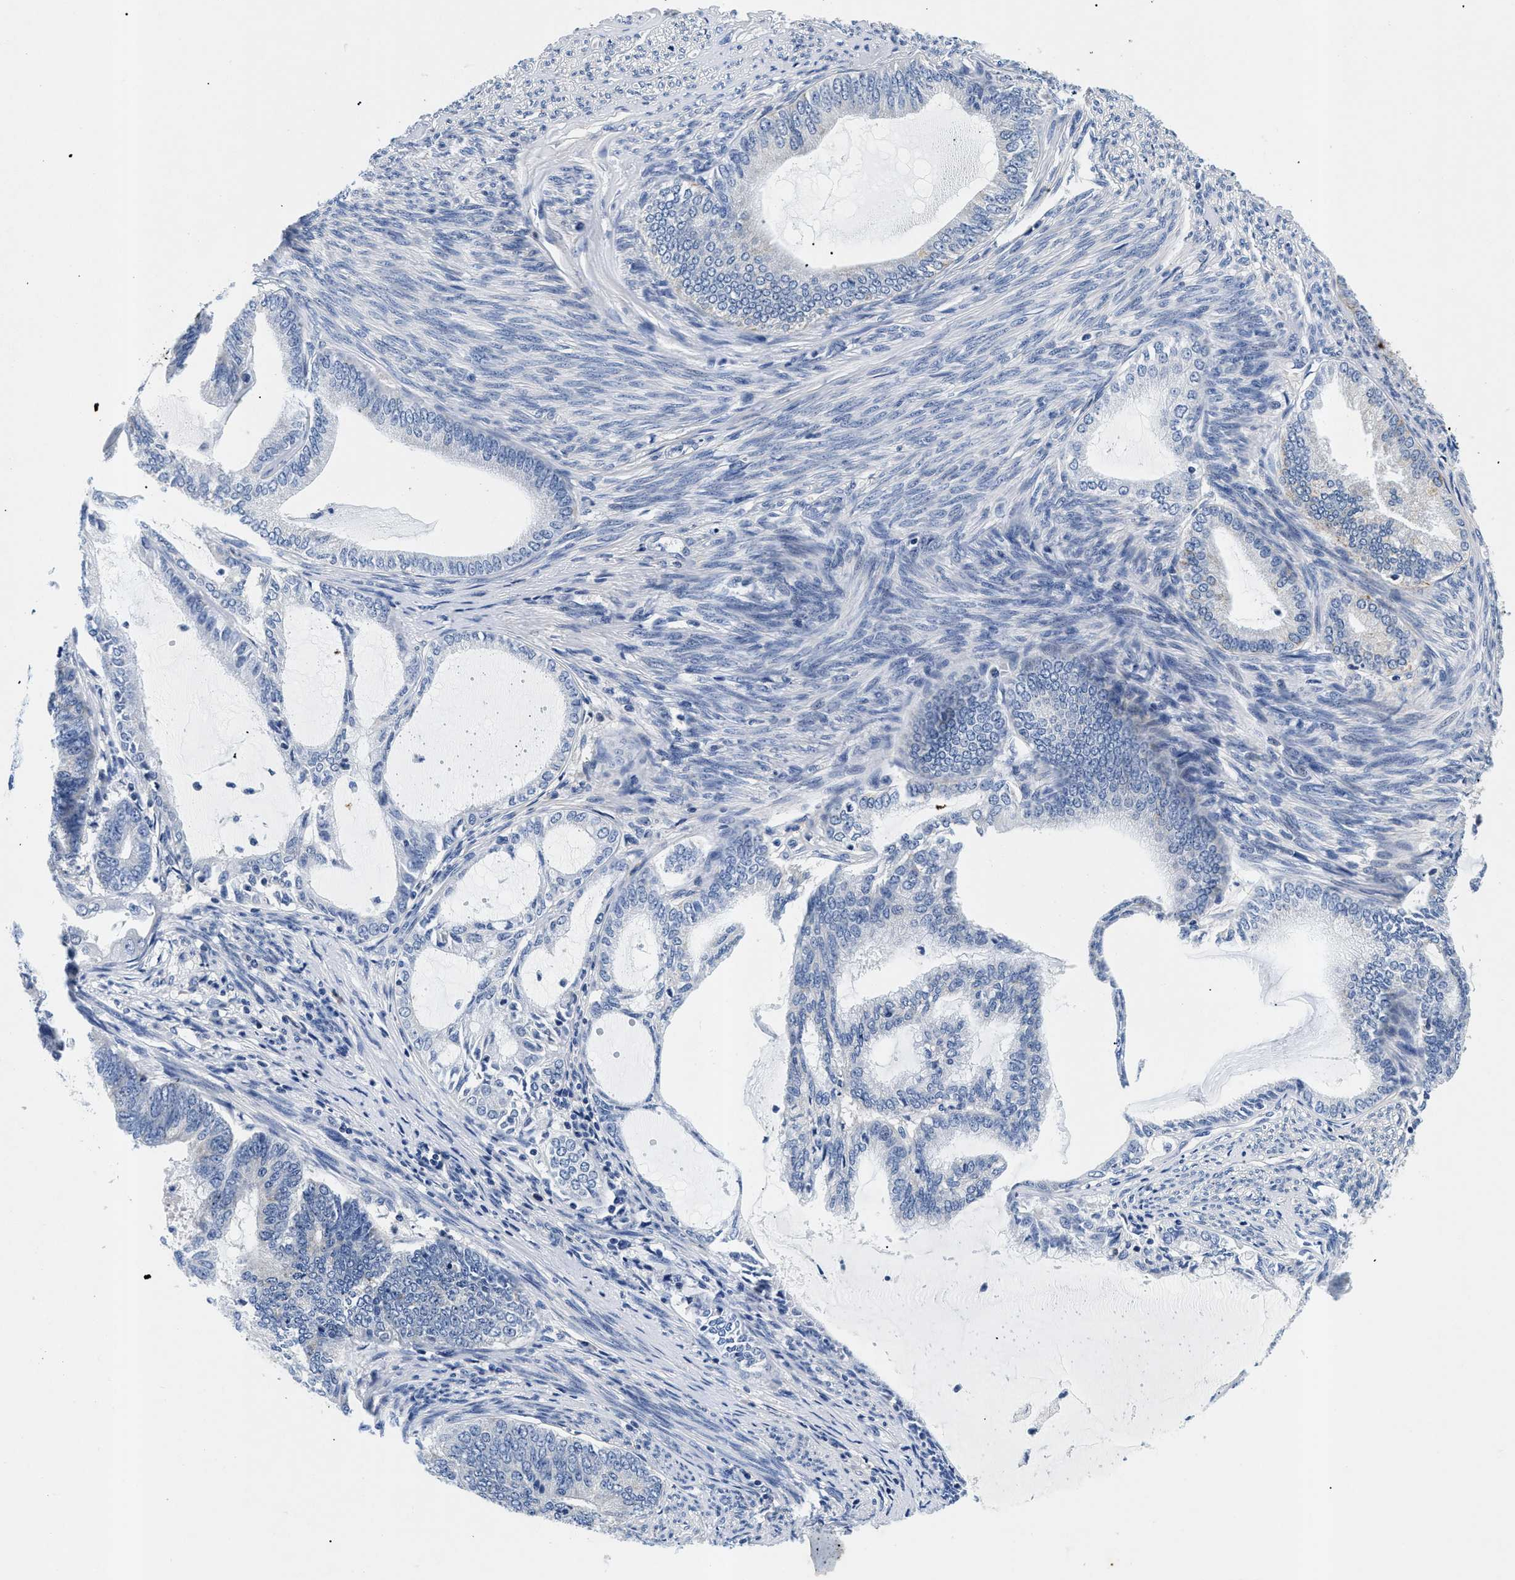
{"staining": {"intensity": "negative", "quantity": "none", "location": "none"}, "tissue": "endometrial cancer", "cell_type": "Tumor cells", "image_type": "cancer", "snomed": [{"axis": "morphology", "description": "Adenocarcinoma, NOS"}, {"axis": "topography", "description": "Endometrium"}], "caption": "Image shows no significant protein expression in tumor cells of endometrial cancer. (DAB immunohistochemistry (IHC) visualized using brightfield microscopy, high magnification).", "gene": "MEA1", "patient": {"sex": "female", "age": 86}}